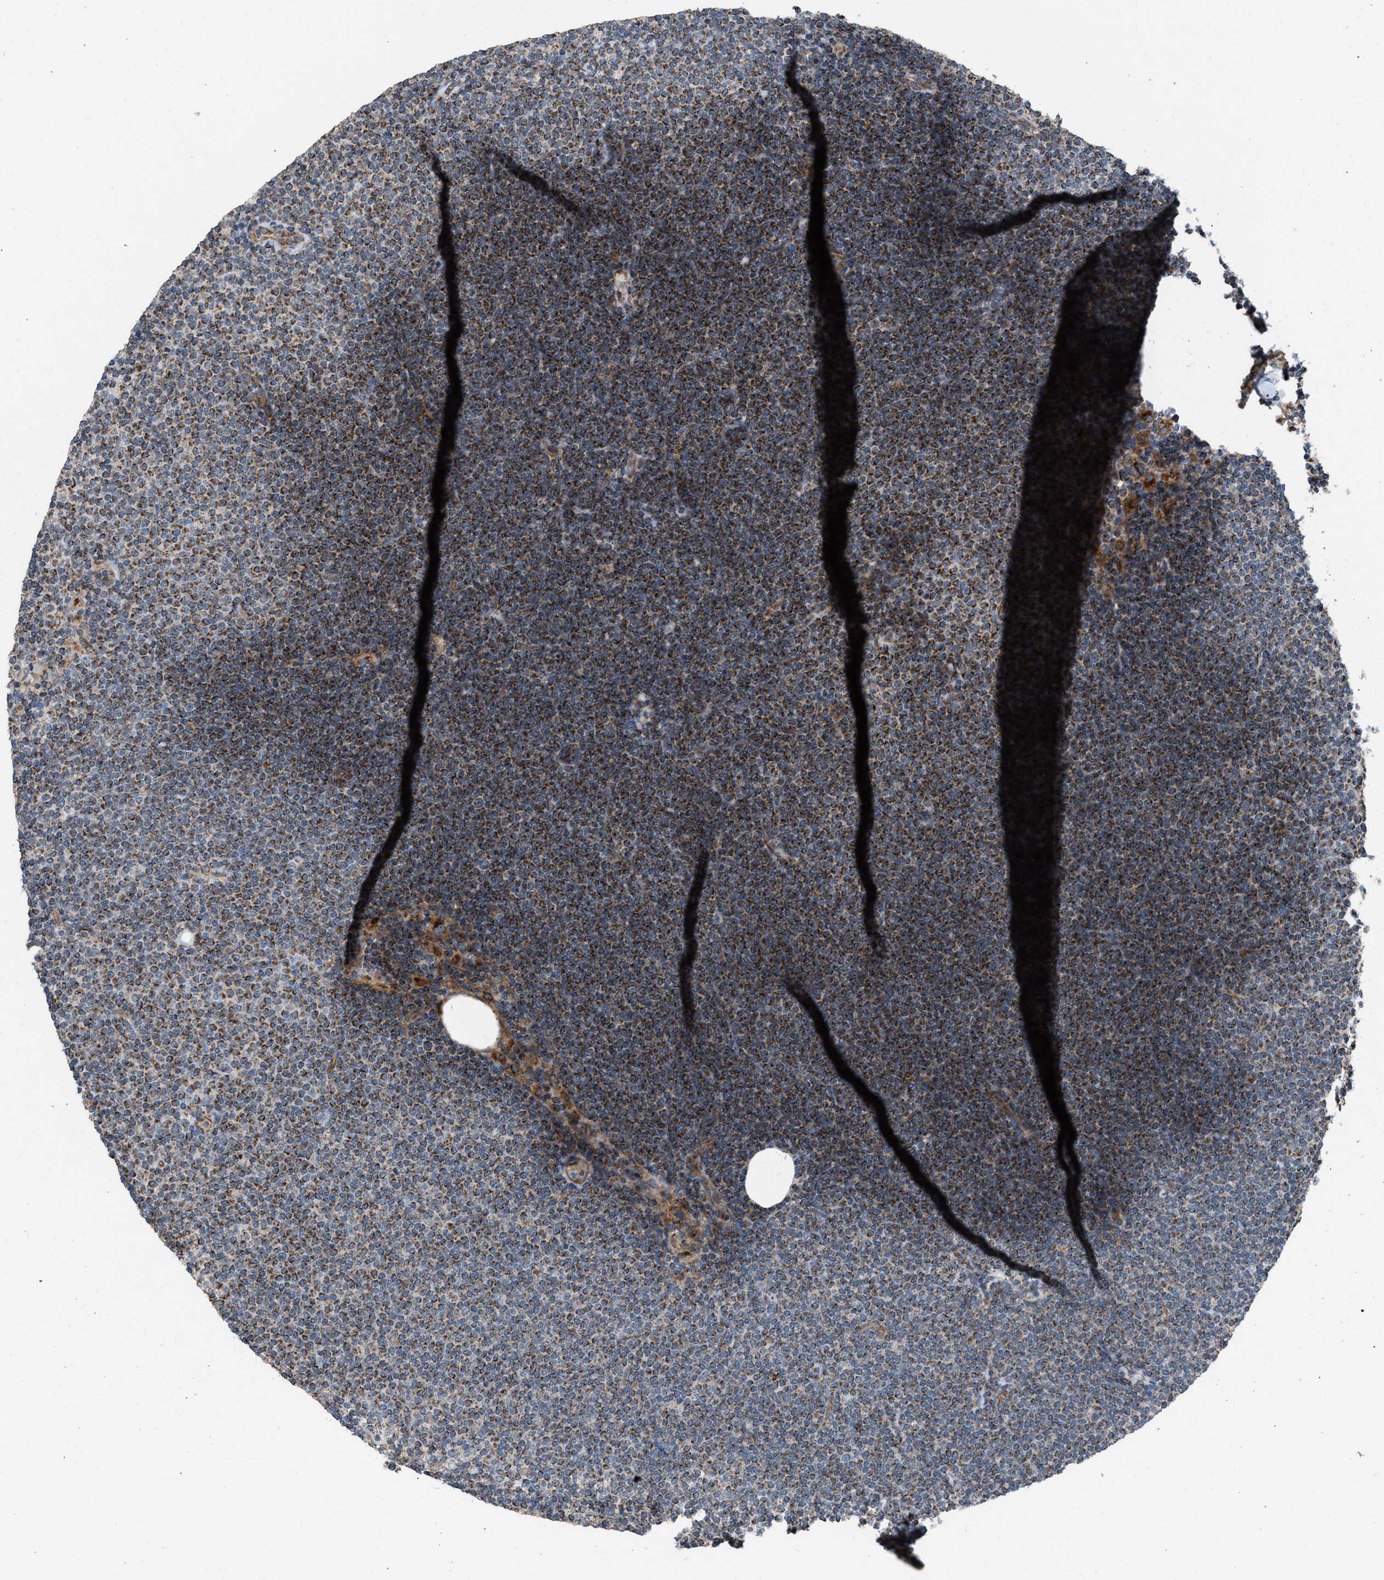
{"staining": {"intensity": "moderate", "quantity": ">75%", "location": "cytoplasmic/membranous"}, "tissue": "lymphoma", "cell_type": "Tumor cells", "image_type": "cancer", "snomed": [{"axis": "morphology", "description": "Malignant lymphoma, non-Hodgkin's type, Low grade"}, {"axis": "topography", "description": "Lymph node"}], "caption": "The image demonstrates staining of malignant lymphoma, non-Hodgkin's type (low-grade), revealing moderate cytoplasmic/membranous protein staining (brown color) within tumor cells. Immunohistochemistry (ihc) stains the protein of interest in brown and the nuclei are stained blue.", "gene": "SLC10A3", "patient": {"sex": "female", "age": 53}}